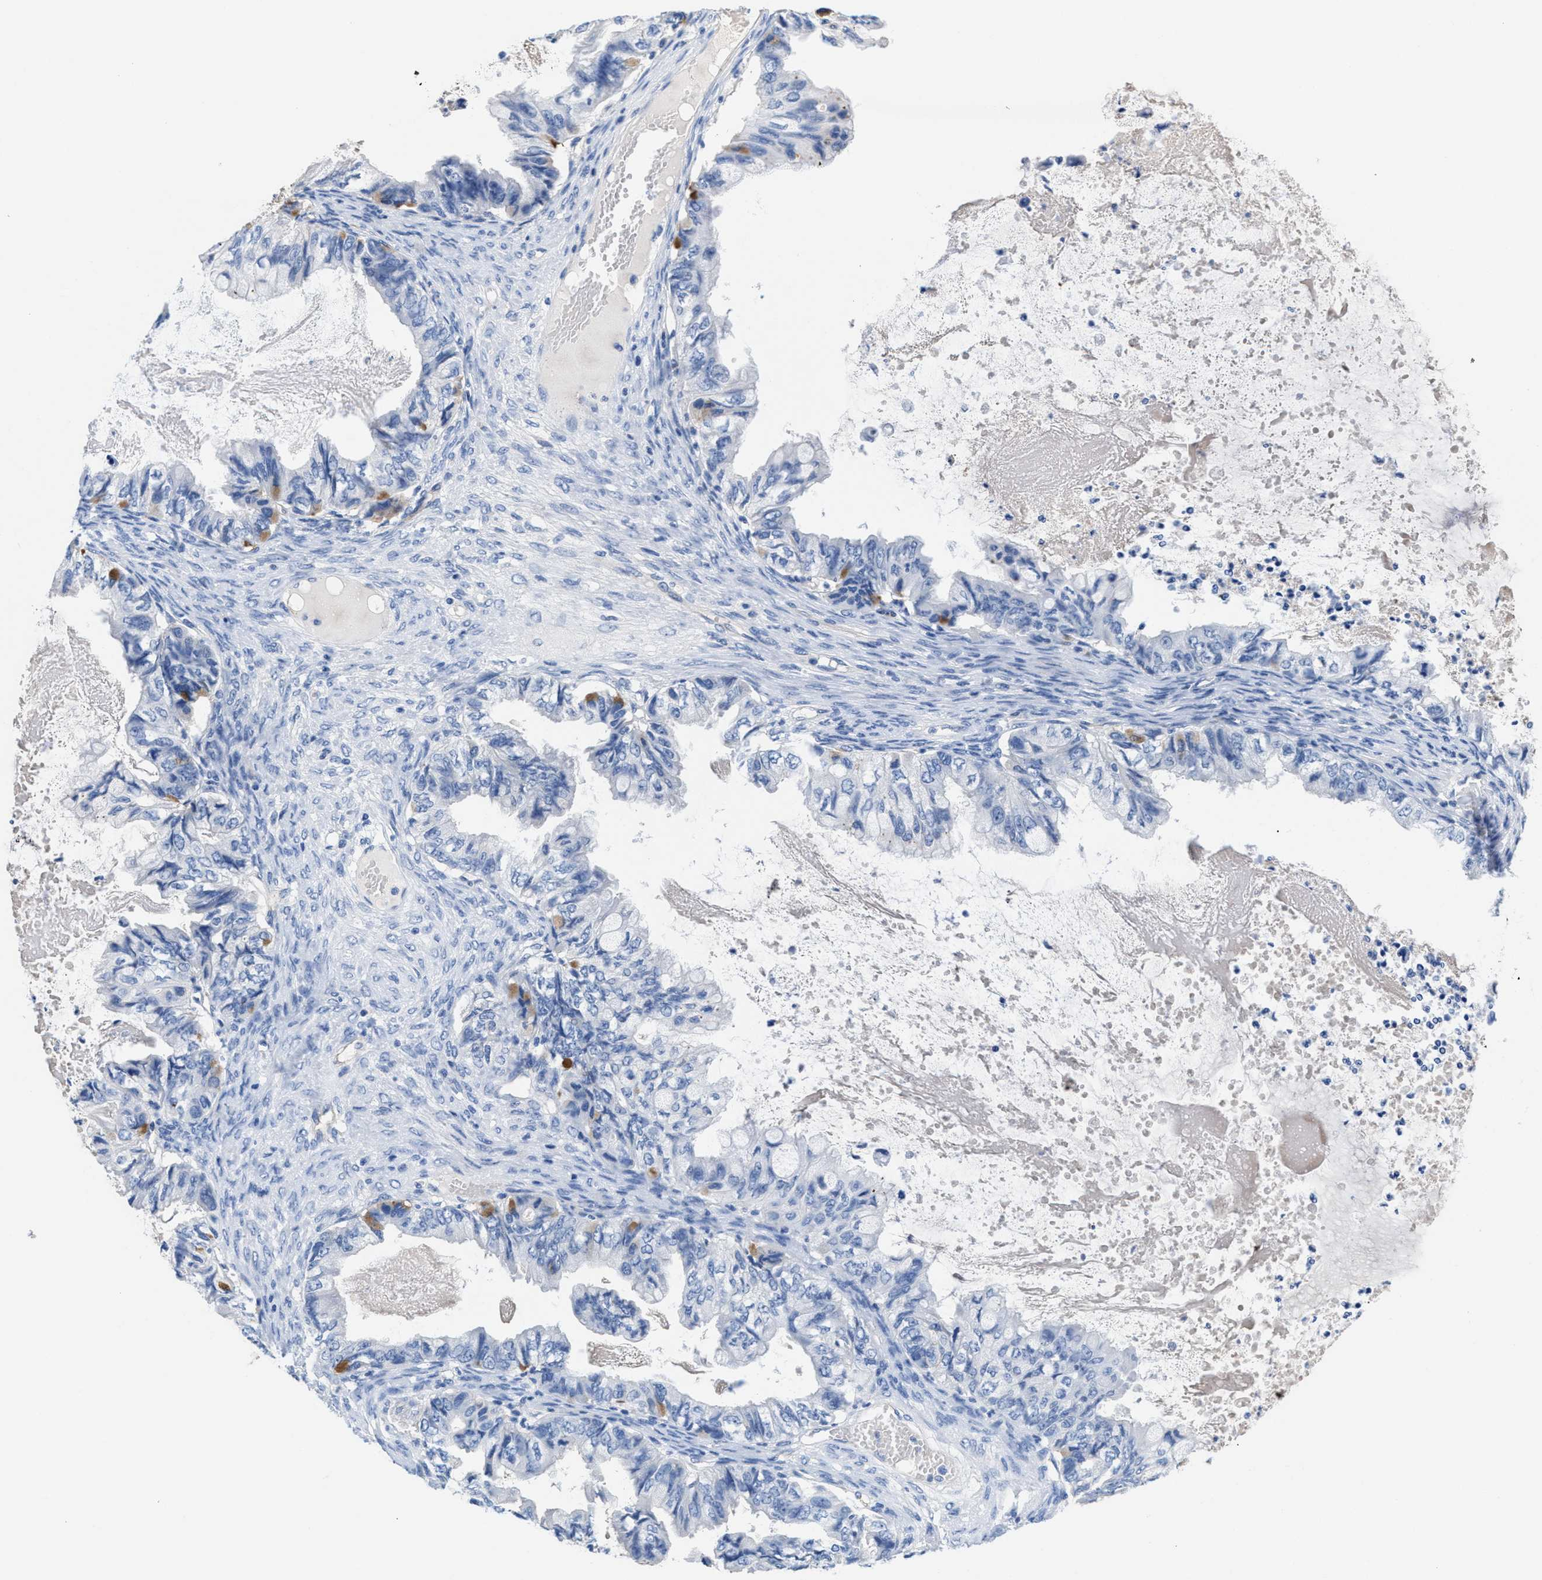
{"staining": {"intensity": "negative", "quantity": "none", "location": "none"}, "tissue": "ovarian cancer", "cell_type": "Tumor cells", "image_type": "cancer", "snomed": [{"axis": "morphology", "description": "Cystadenocarcinoma, mucinous, NOS"}, {"axis": "topography", "description": "Ovary"}], "caption": "High magnification brightfield microscopy of ovarian mucinous cystadenocarcinoma stained with DAB (3,3'-diaminobenzidine) (brown) and counterstained with hematoxylin (blue): tumor cells show no significant positivity. (DAB (3,3'-diaminobenzidine) immunohistochemistry visualized using brightfield microscopy, high magnification).", "gene": "SLFN13", "patient": {"sex": "female", "age": 80}}